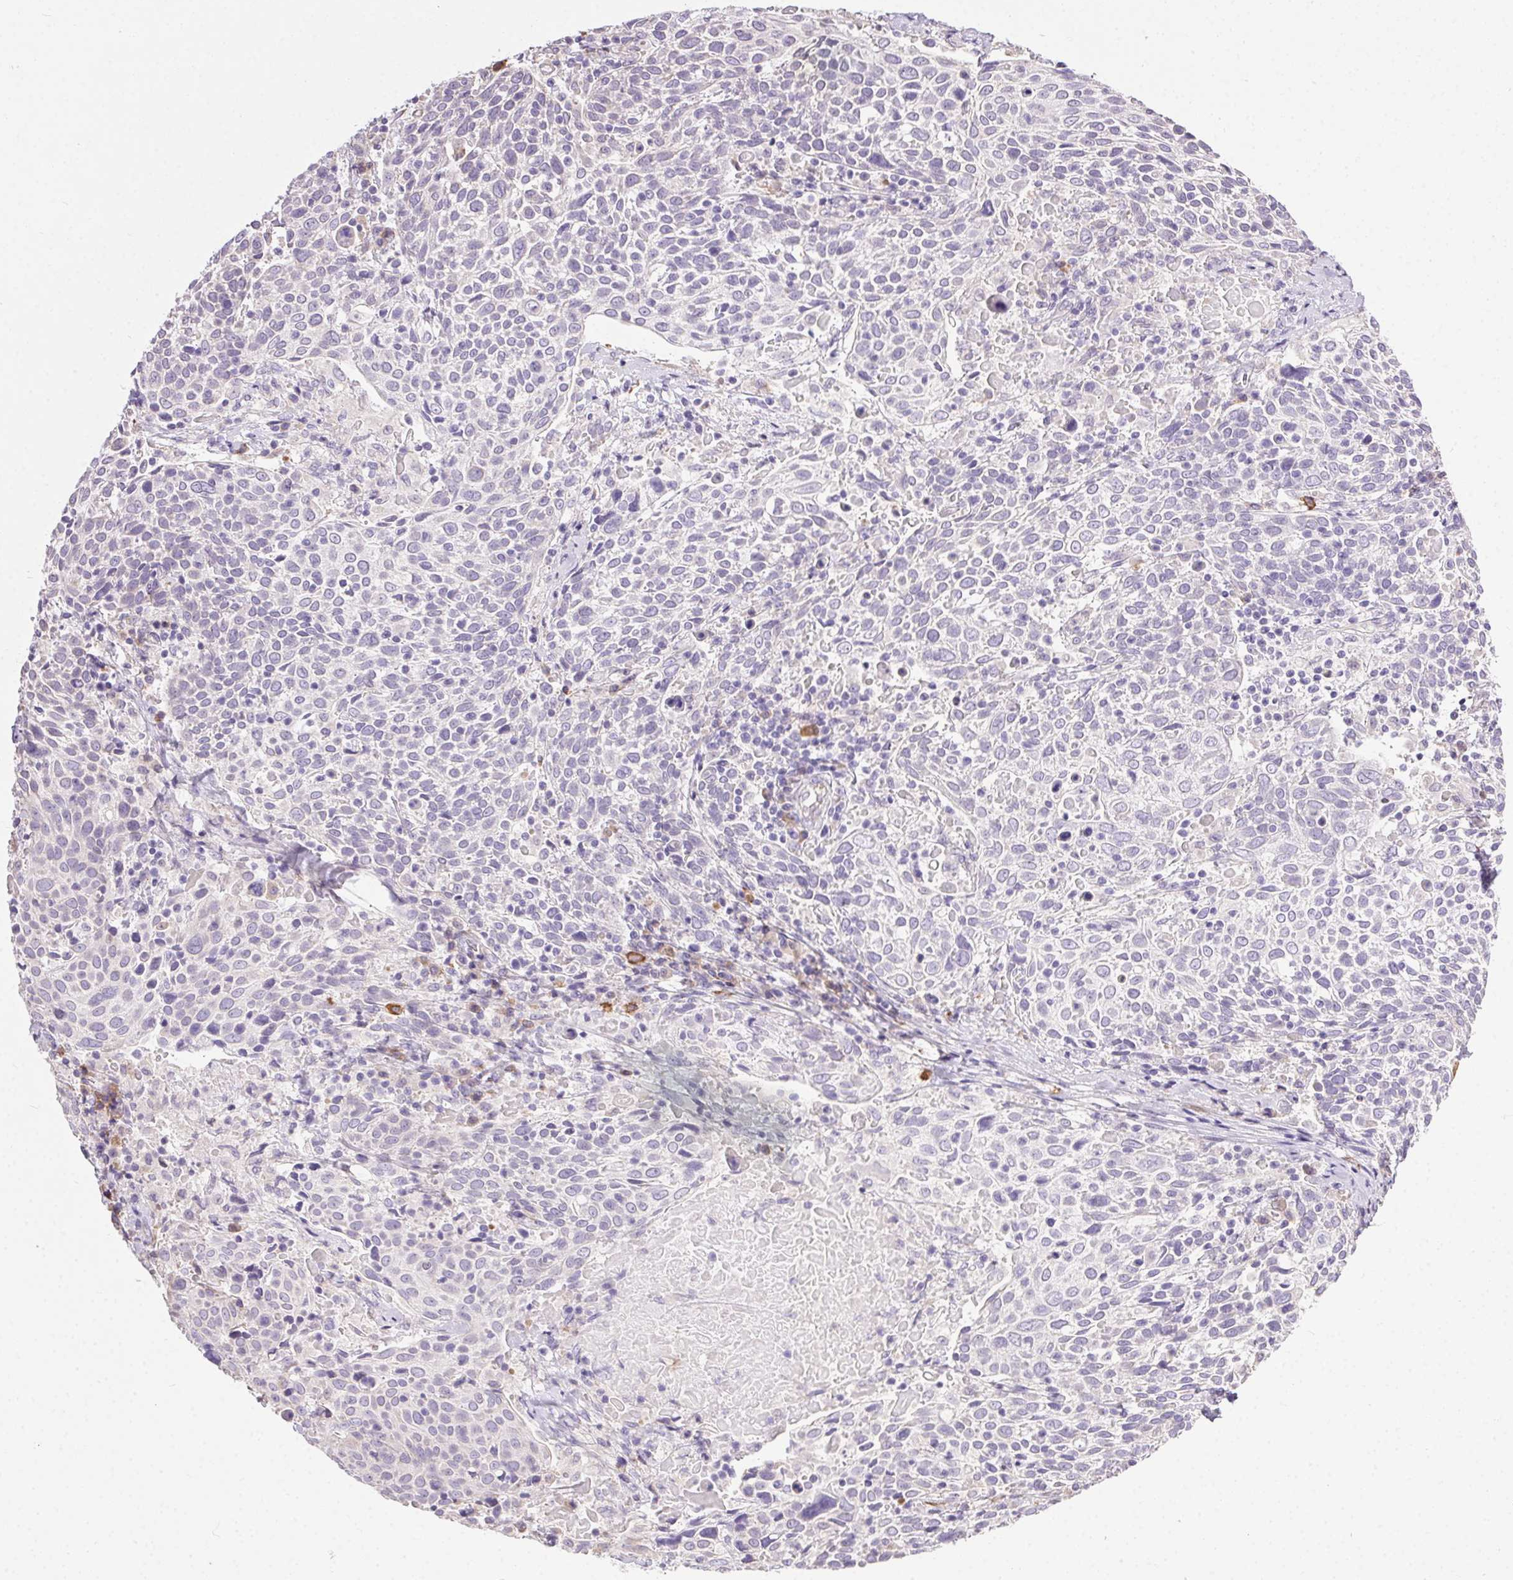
{"staining": {"intensity": "negative", "quantity": "none", "location": "none"}, "tissue": "cervical cancer", "cell_type": "Tumor cells", "image_type": "cancer", "snomed": [{"axis": "morphology", "description": "Squamous cell carcinoma, NOS"}, {"axis": "topography", "description": "Cervix"}], "caption": "IHC of cervical squamous cell carcinoma demonstrates no staining in tumor cells. (Stains: DAB (3,3'-diaminobenzidine) IHC with hematoxylin counter stain, Microscopy: brightfield microscopy at high magnification).", "gene": "SNX31", "patient": {"sex": "female", "age": 61}}